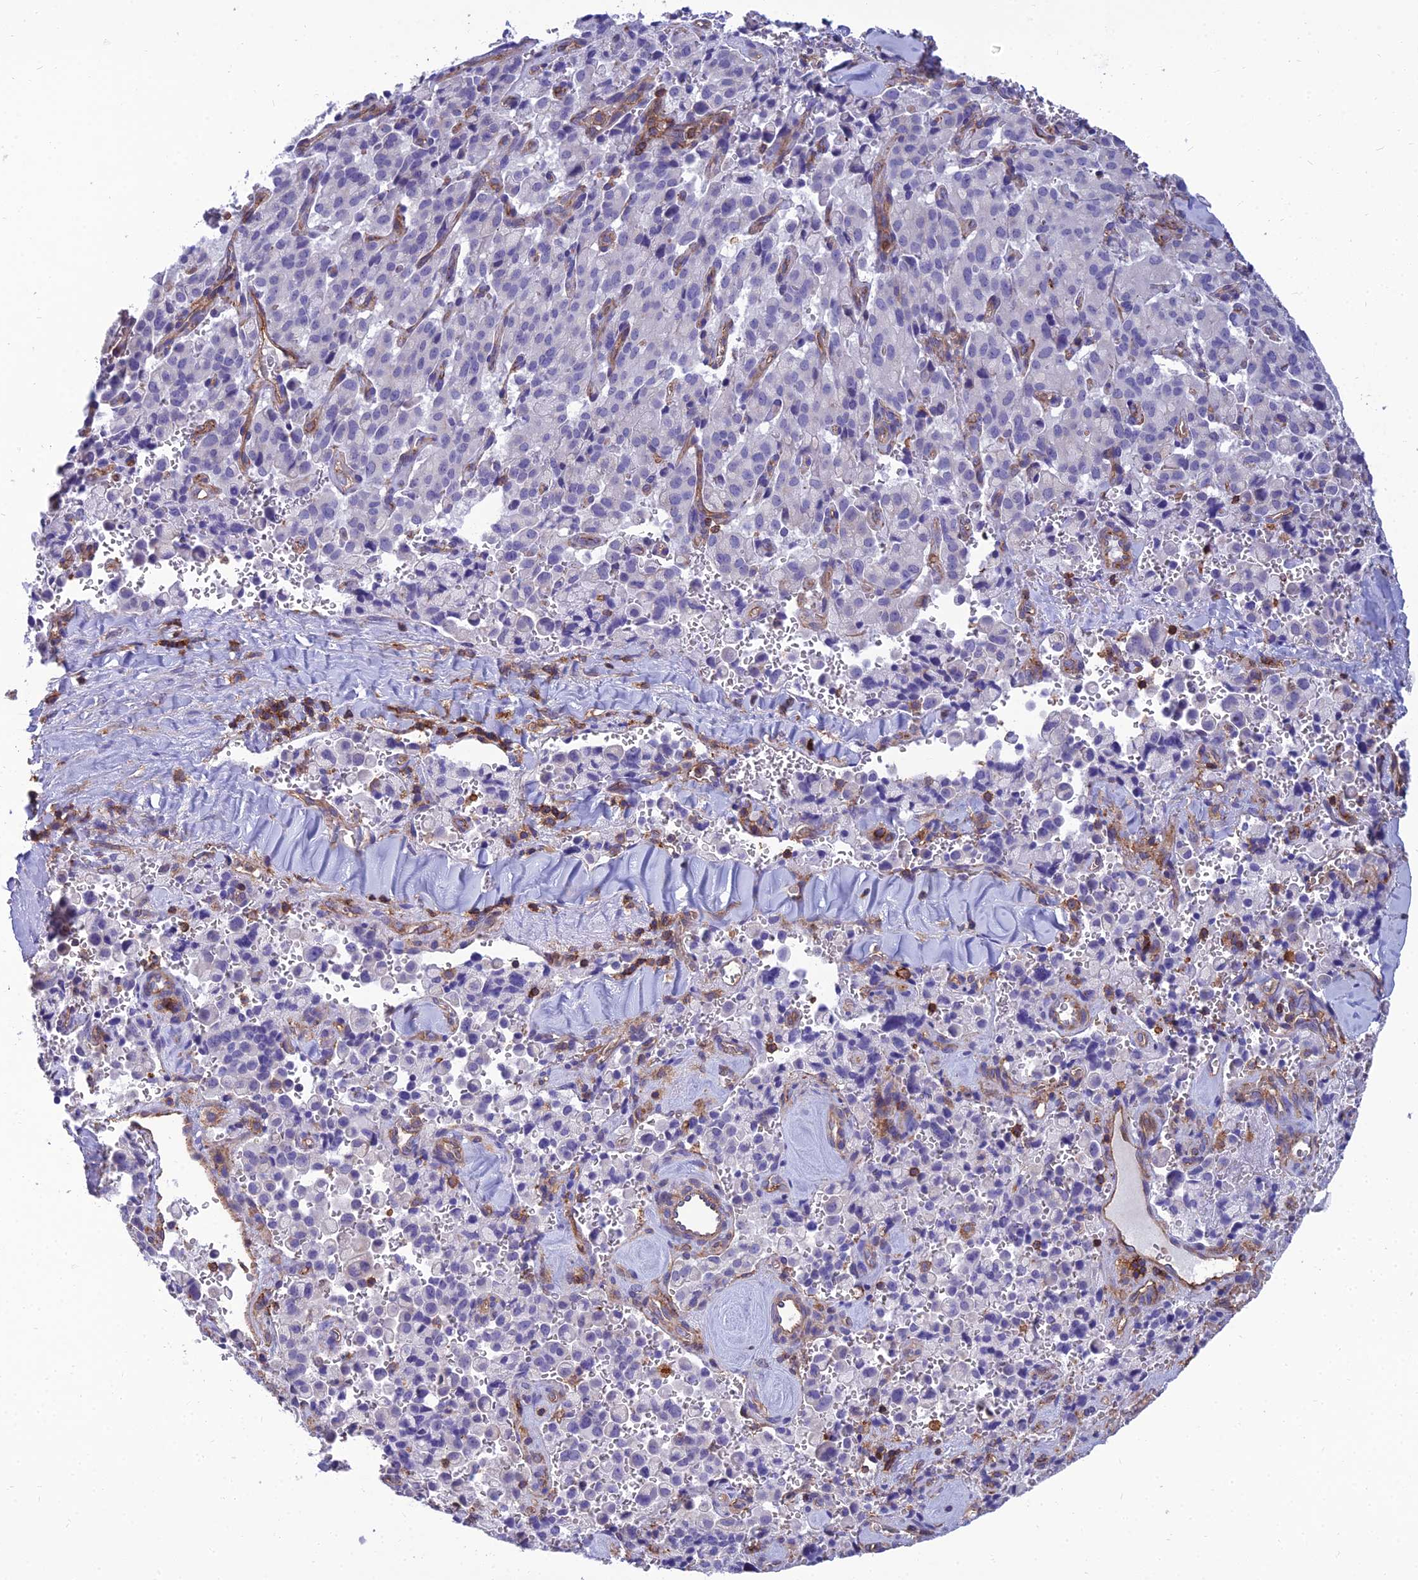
{"staining": {"intensity": "negative", "quantity": "none", "location": "none"}, "tissue": "pancreatic cancer", "cell_type": "Tumor cells", "image_type": "cancer", "snomed": [{"axis": "morphology", "description": "Adenocarcinoma, NOS"}, {"axis": "topography", "description": "Pancreas"}], "caption": "Protein analysis of pancreatic adenocarcinoma displays no significant positivity in tumor cells.", "gene": "PPP1R18", "patient": {"sex": "male", "age": 65}}